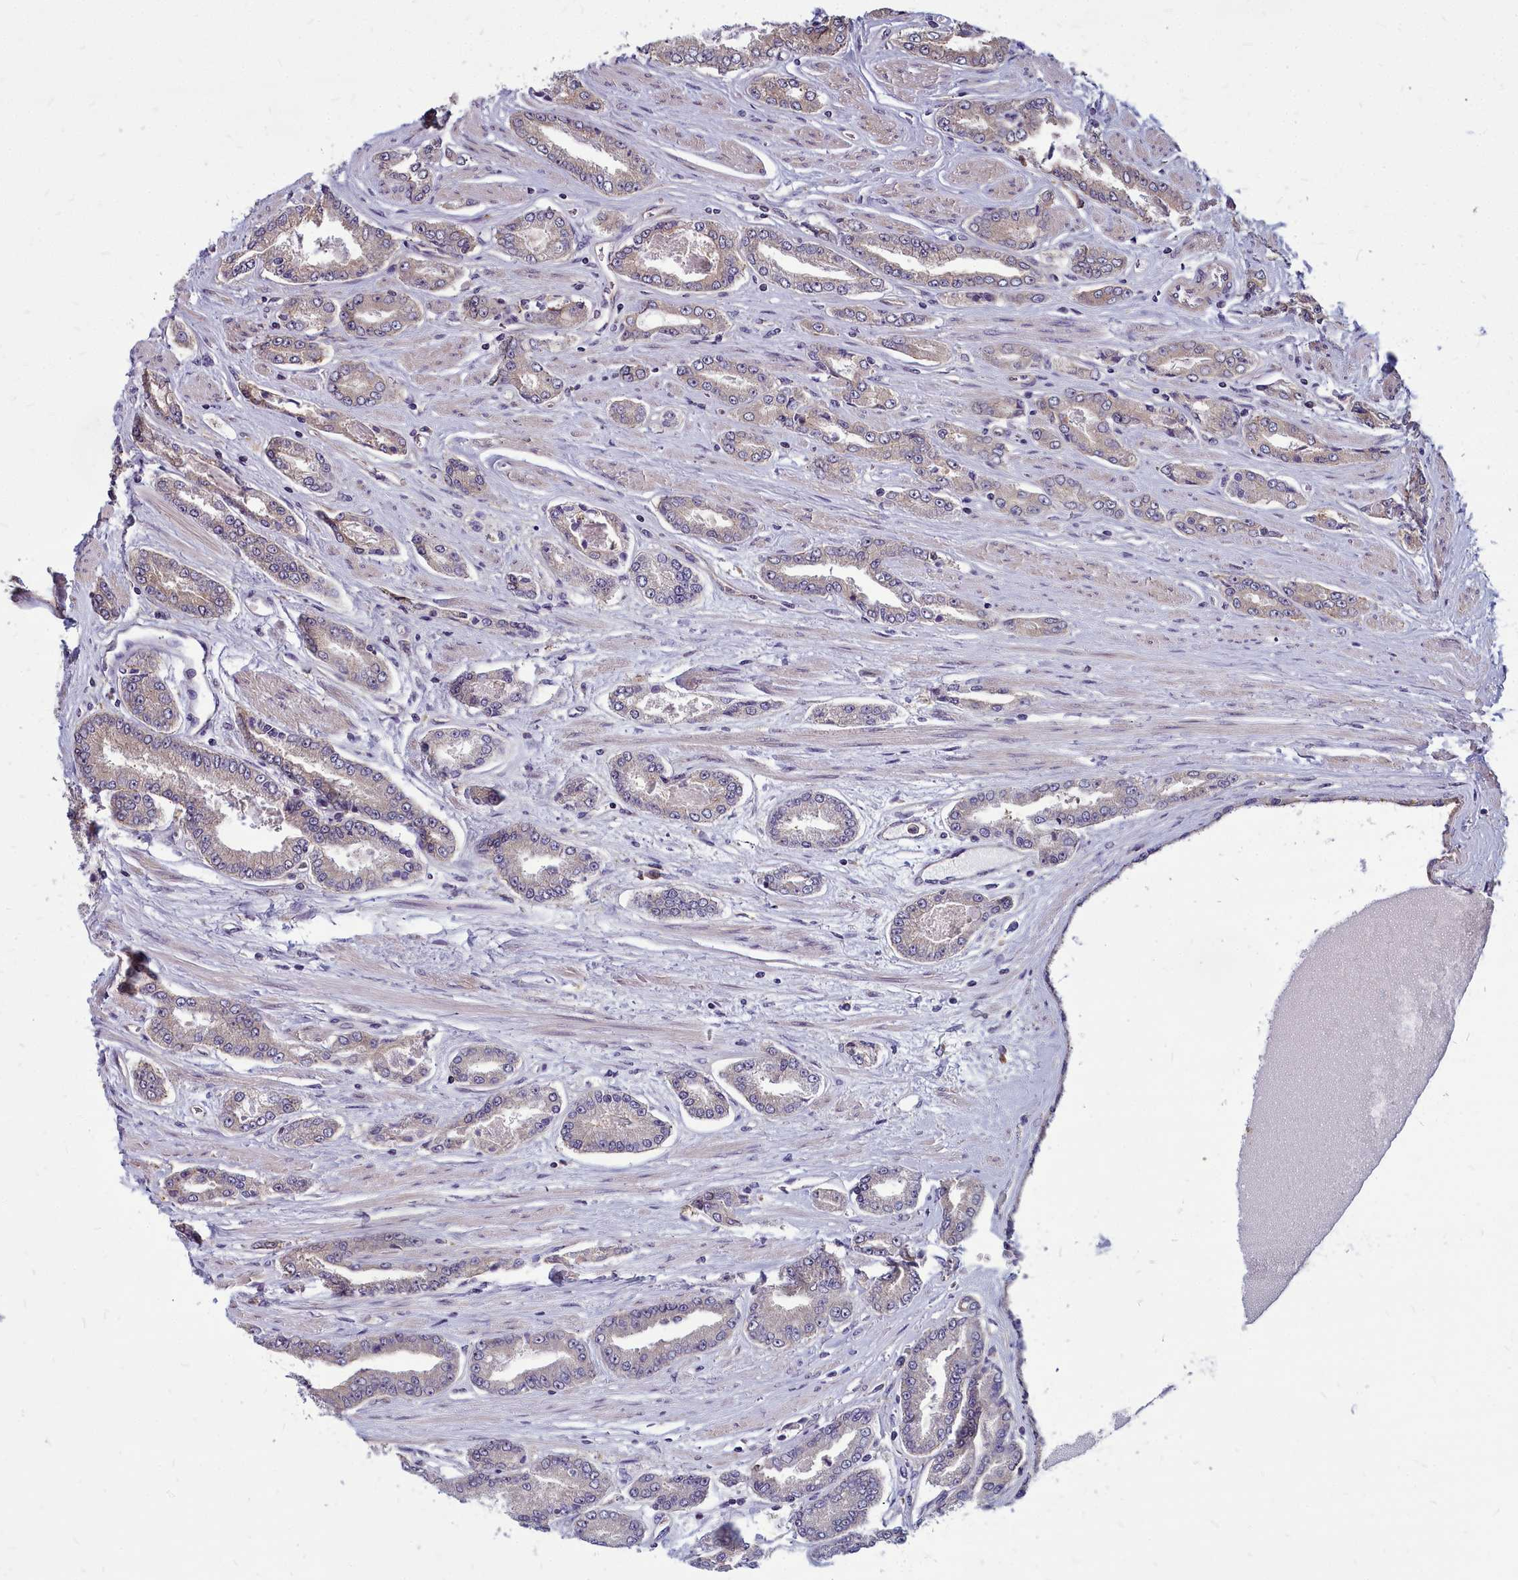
{"staining": {"intensity": "weak", "quantity": "25%-75%", "location": "cytoplasmic/membranous"}, "tissue": "prostate cancer", "cell_type": "Tumor cells", "image_type": "cancer", "snomed": [{"axis": "morphology", "description": "Adenocarcinoma, High grade"}, {"axis": "topography", "description": "Prostate"}], "caption": "This photomicrograph reveals adenocarcinoma (high-grade) (prostate) stained with immunohistochemistry to label a protein in brown. The cytoplasmic/membranous of tumor cells show weak positivity for the protein. Nuclei are counter-stained blue.", "gene": "TTC5", "patient": {"sex": "male", "age": 74}}